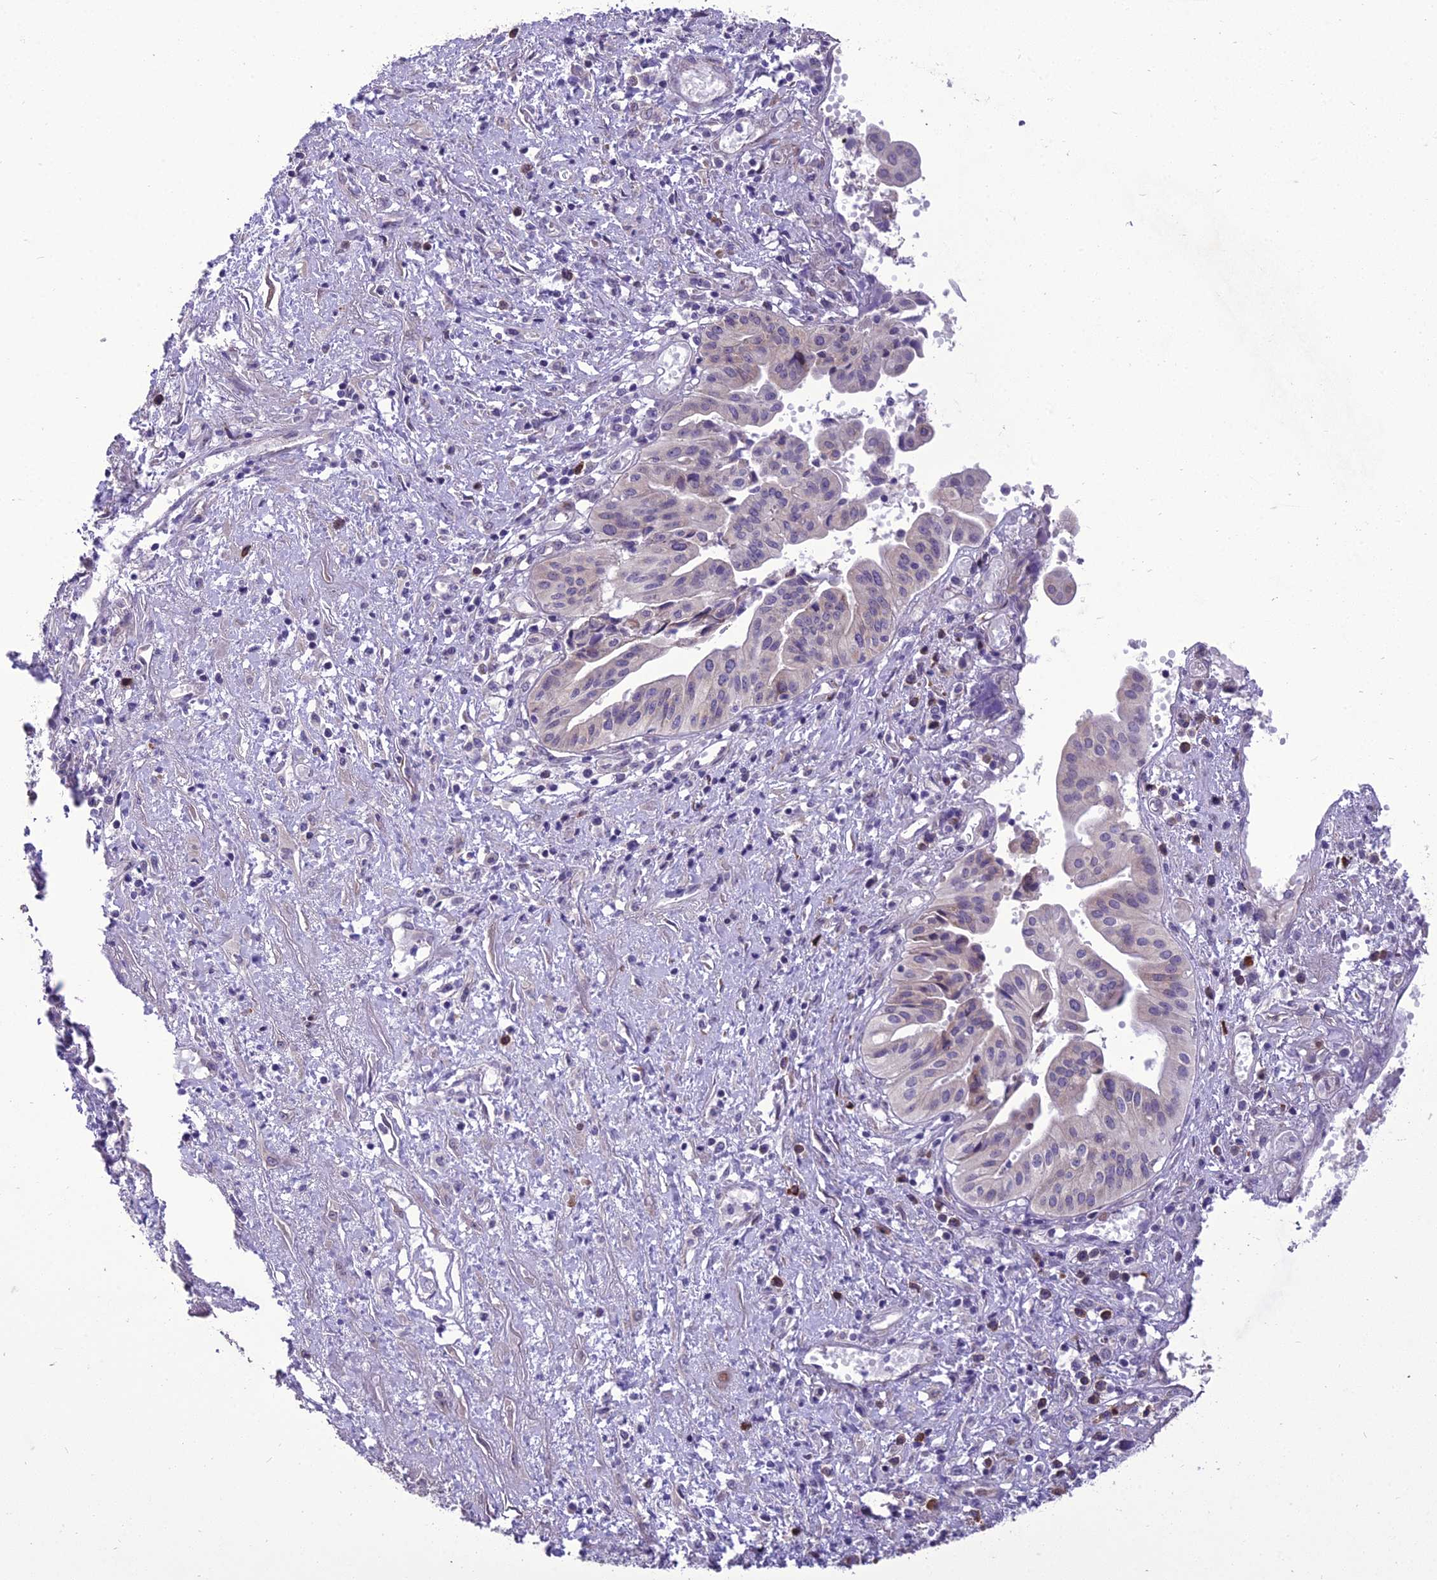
{"staining": {"intensity": "weak", "quantity": "<25%", "location": "cytoplasmic/membranous"}, "tissue": "pancreatic cancer", "cell_type": "Tumor cells", "image_type": "cancer", "snomed": [{"axis": "morphology", "description": "Adenocarcinoma, NOS"}, {"axis": "topography", "description": "Pancreas"}], "caption": "DAB (3,3'-diaminobenzidine) immunohistochemical staining of human adenocarcinoma (pancreatic) reveals no significant expression in tumor cells. The staining was performed using DAB to visualize the protein expression in brown, while the nuclei were stained in blue with hematoxylin (Magnification: 20x).", "gene": "NEURL2", "patient": {"sex": "female", "age": 50}}